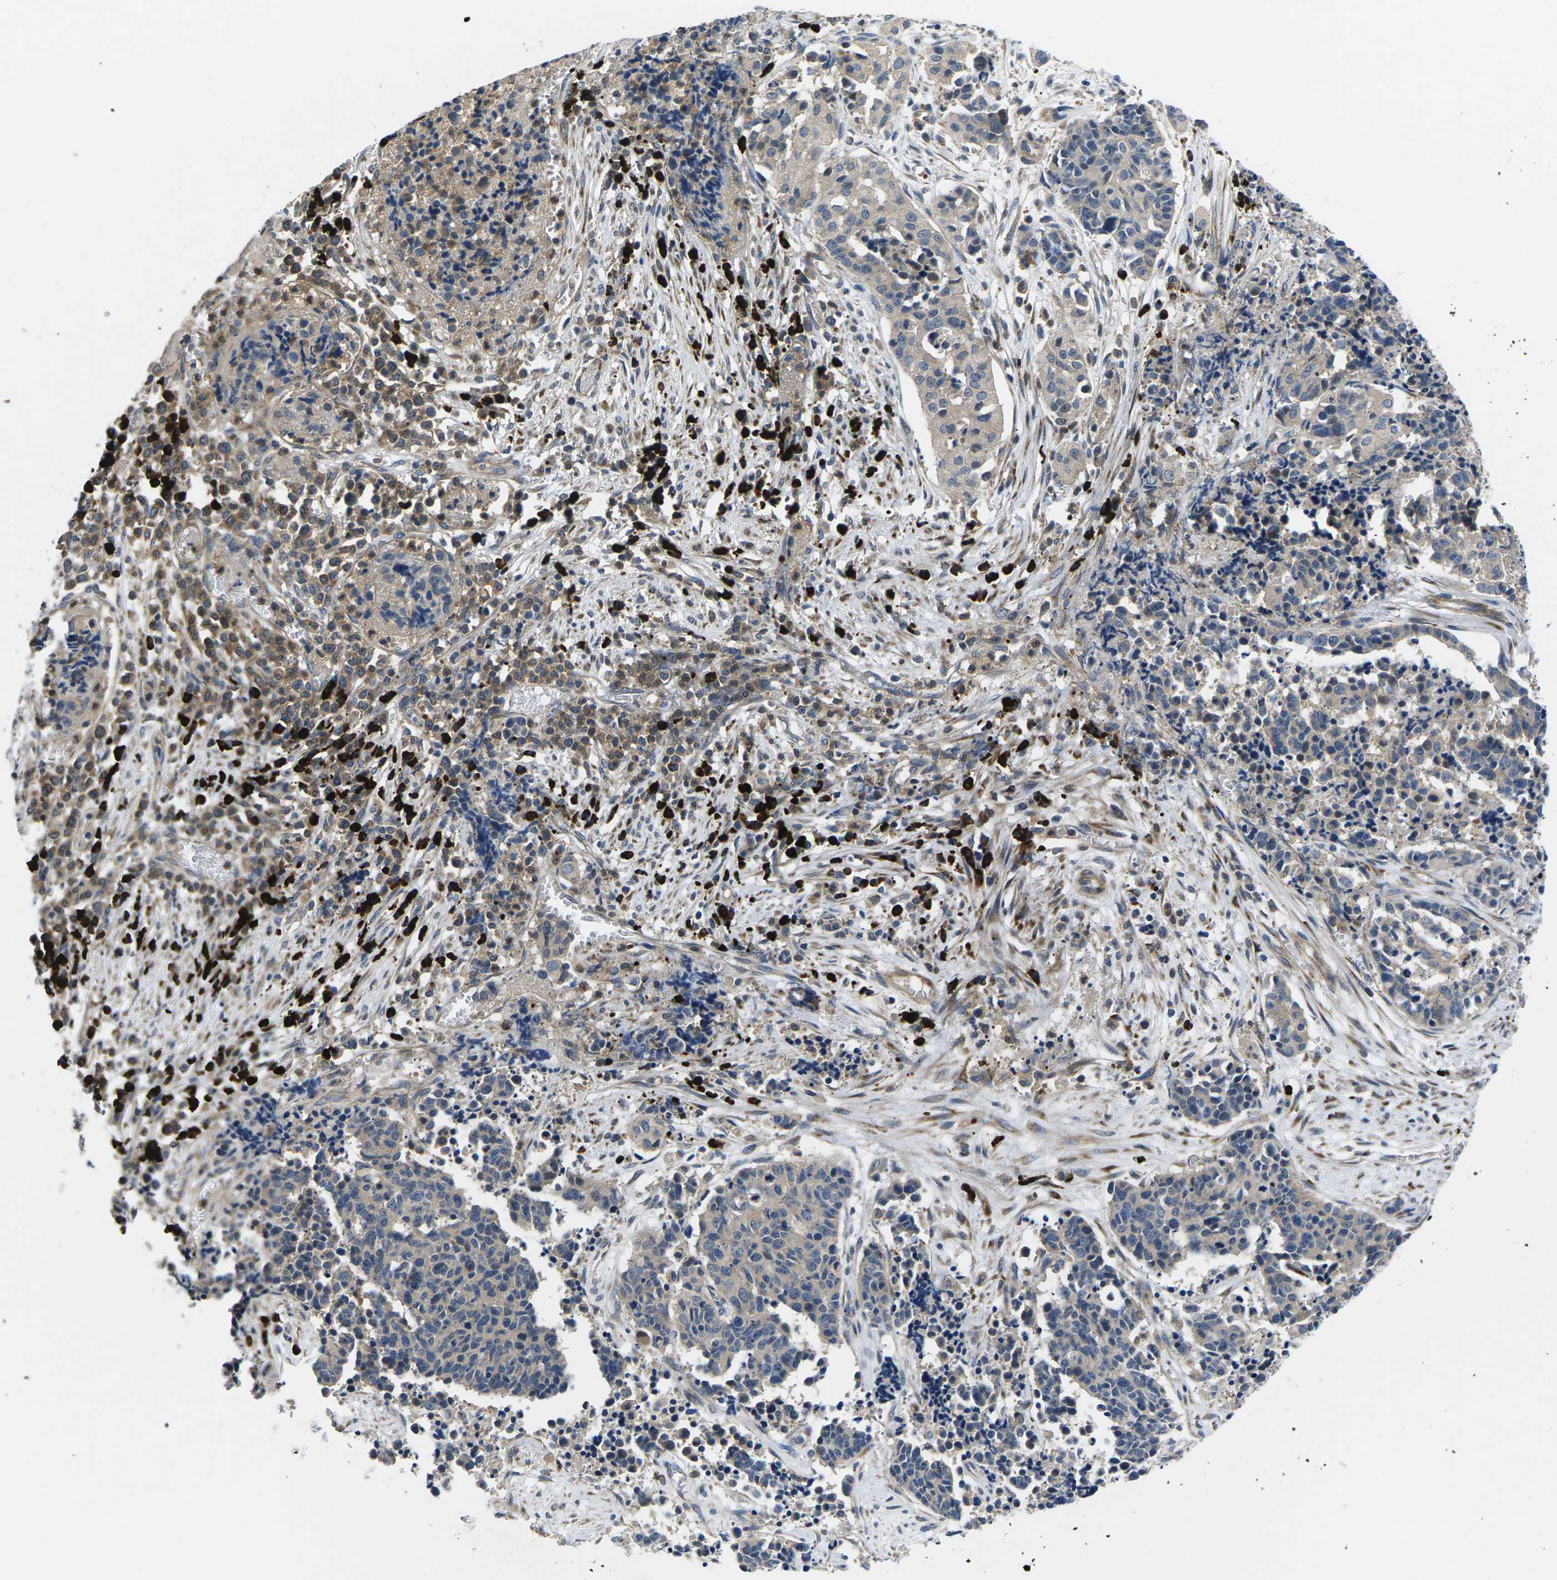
{"staining": {"intensity": "weak", "quantity": "<25%", "location": "cytoplasmic/membranous"}, "tissue": "cervical cancer", "cell_type": "Tumor cells", "image_type": "cancer", "snomed": [{"axis": "morphology", "description": "Squamous cell carcinoma, NOS"}, {"axis": "topography", "description": "Cervix"}], "caption": "Immunohistochemical staining of human squamous cell carcinoma (cervical) demonstrates no significant positivity in tumor cells. (DAB immunohistochemistry (IHC), high magnification).", "gene": "PLCE1", "patient": {"sex": "female", "age": 35}}